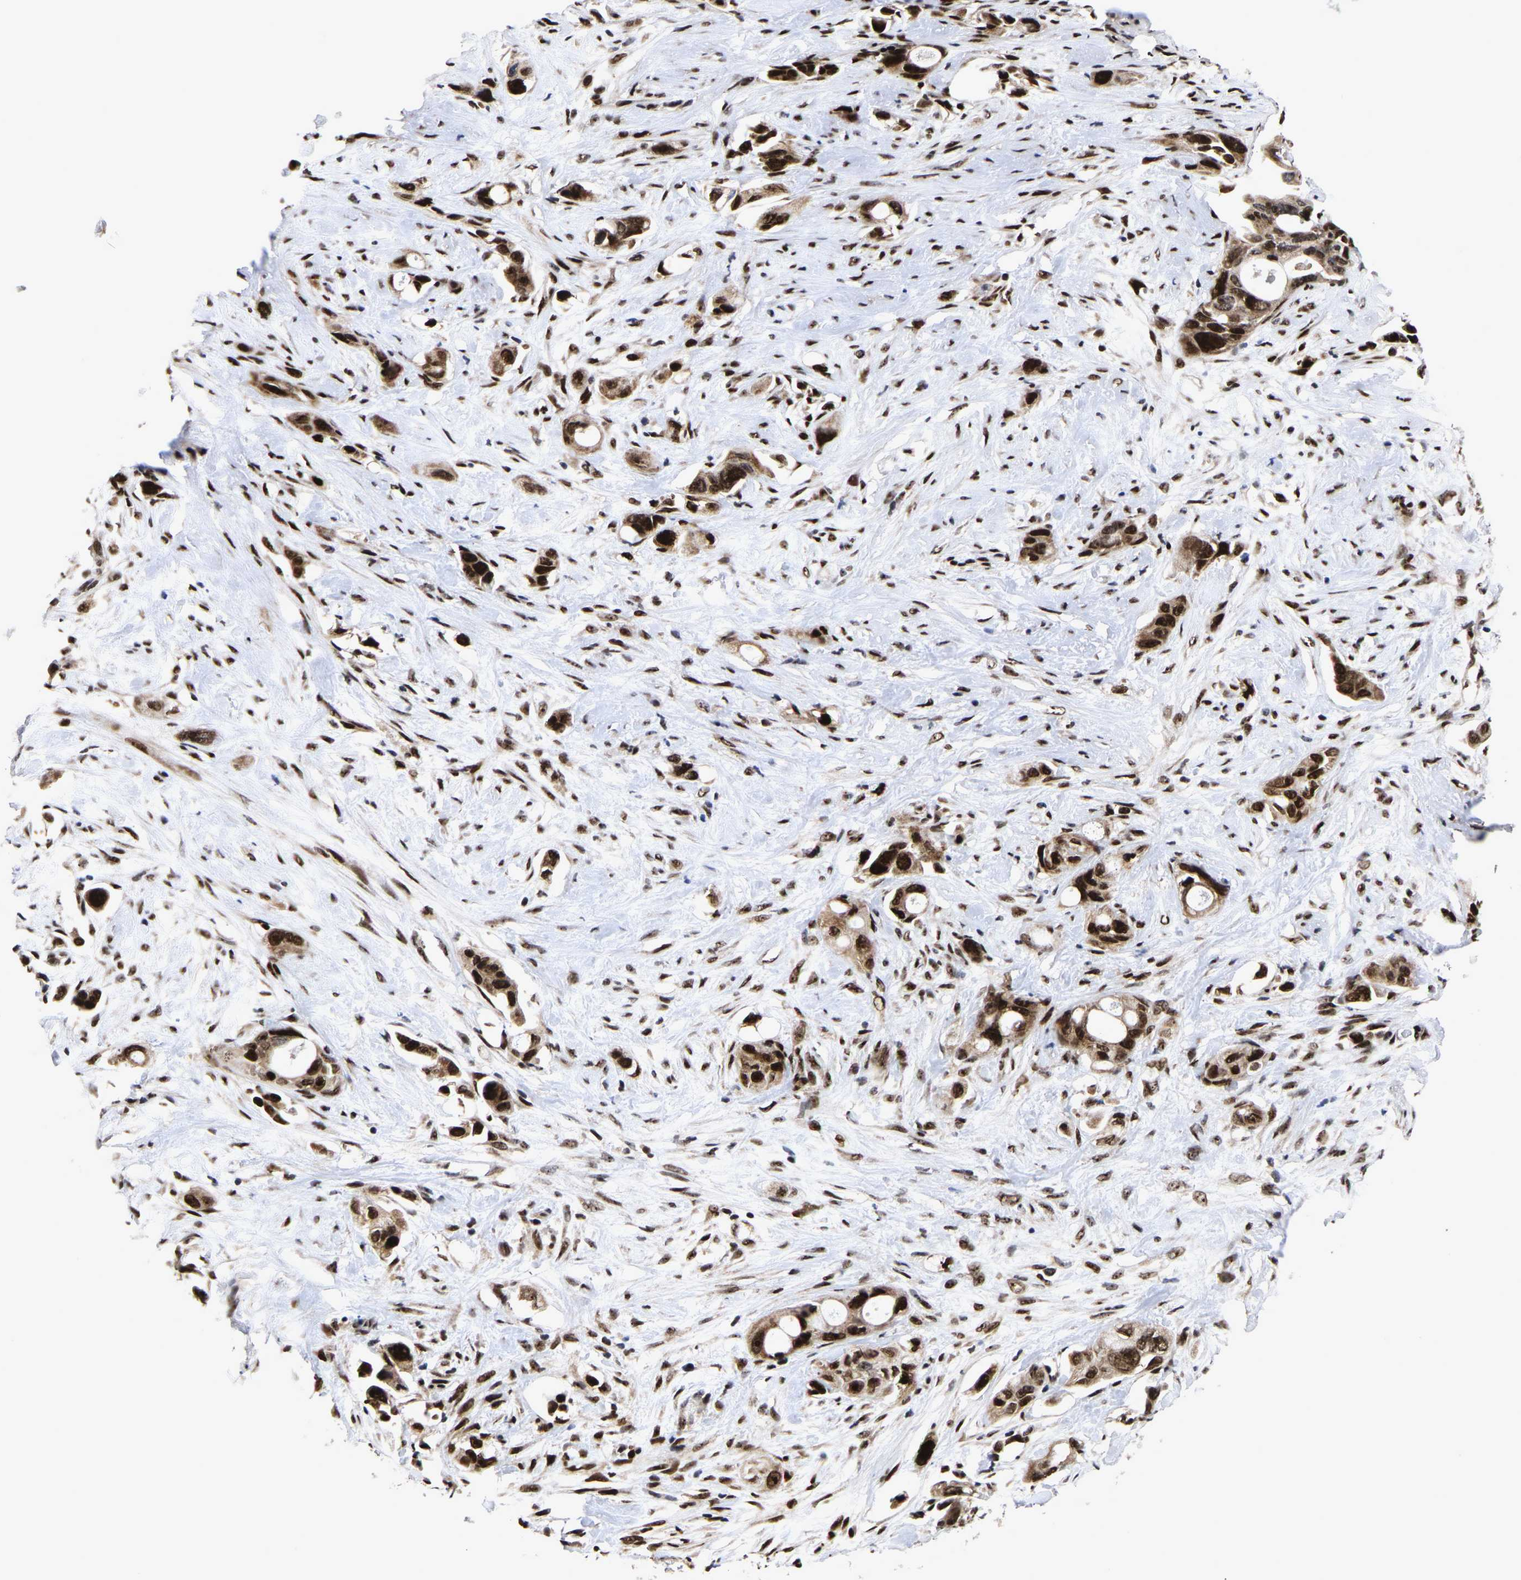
{"staining": {"intensity": "strong", "quantity": ">75%", "location": "cytoplasmic/membranous,nuclear"}, "tissue": "pancreatic cancer", "cell_type": "Tumor cells", "image_type": "cancer", "snomed": [{"axis": "morphology", "description": "Adenocarcinoma, NOS"}, {"axis": "topography", "description": "Pancreas"}], "caption": "A brown stain labels strong cytoplasmic/membranous and nuclear expression of a protein in human pancreatic adenocarcinoma tumor cells. Immunohistochemistry (ihc) stains the protein of interest in brown and the nuclei are stained blue.", "gene": "JUNB", "patient": {"sex": "male", "age": 53}}